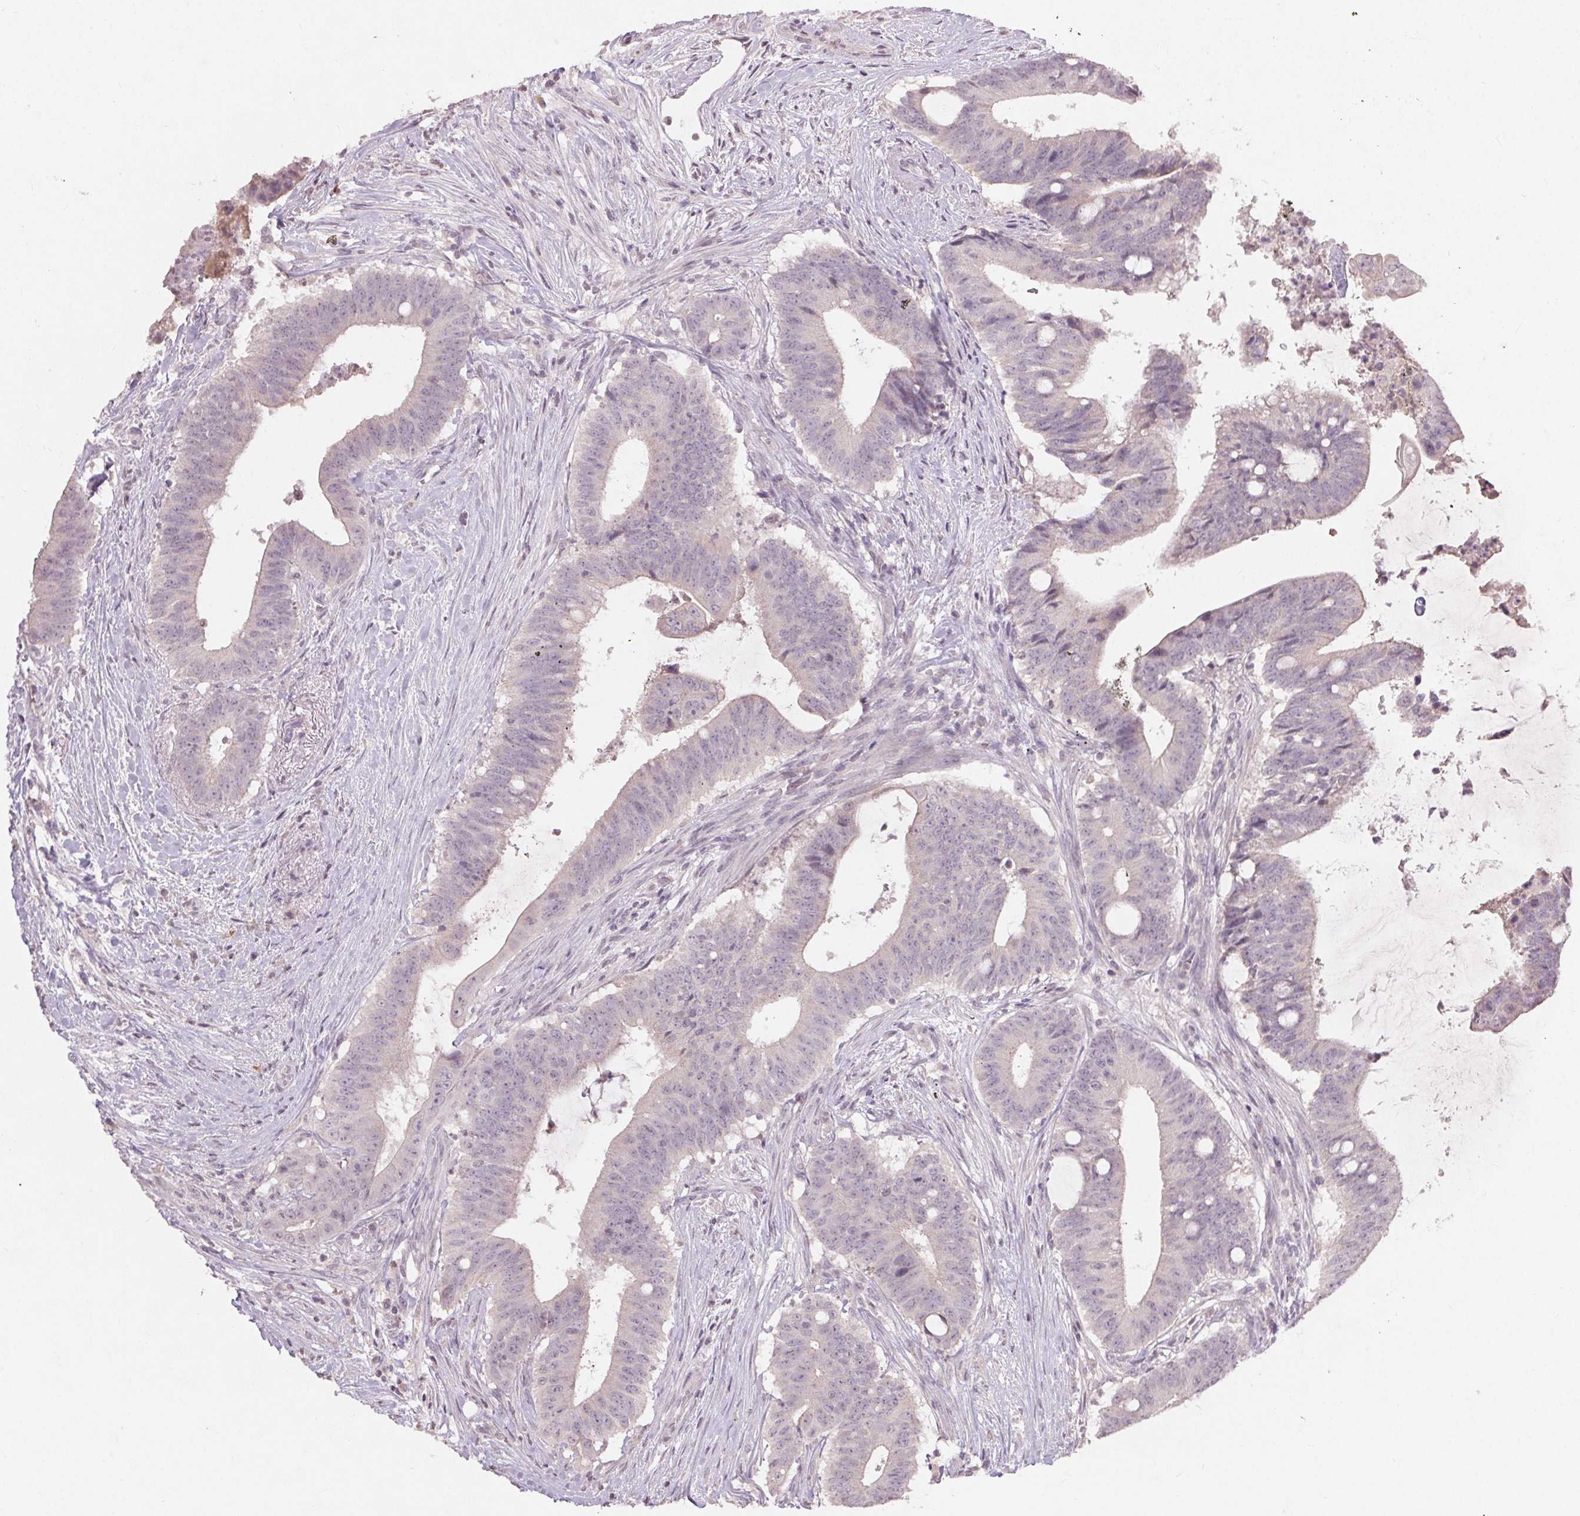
{"staining": {"intensity": "negative", "quantity": "none", "location": "none"}, "tissue": "colorectal cancer", "cell_type": "Tumor cells", "image_type": "cancer", "snomed": [{"axis": "morphology", "description": "Adenocarcinoma, NOS"}, {"axis": "topography", "description": "Colon"}], "caption": "IHC of colorectal adenocarcinoma displays no staining in tumor cells.", "gene": "KLRC3", "patient": {"sex": "female", "age": 43}}